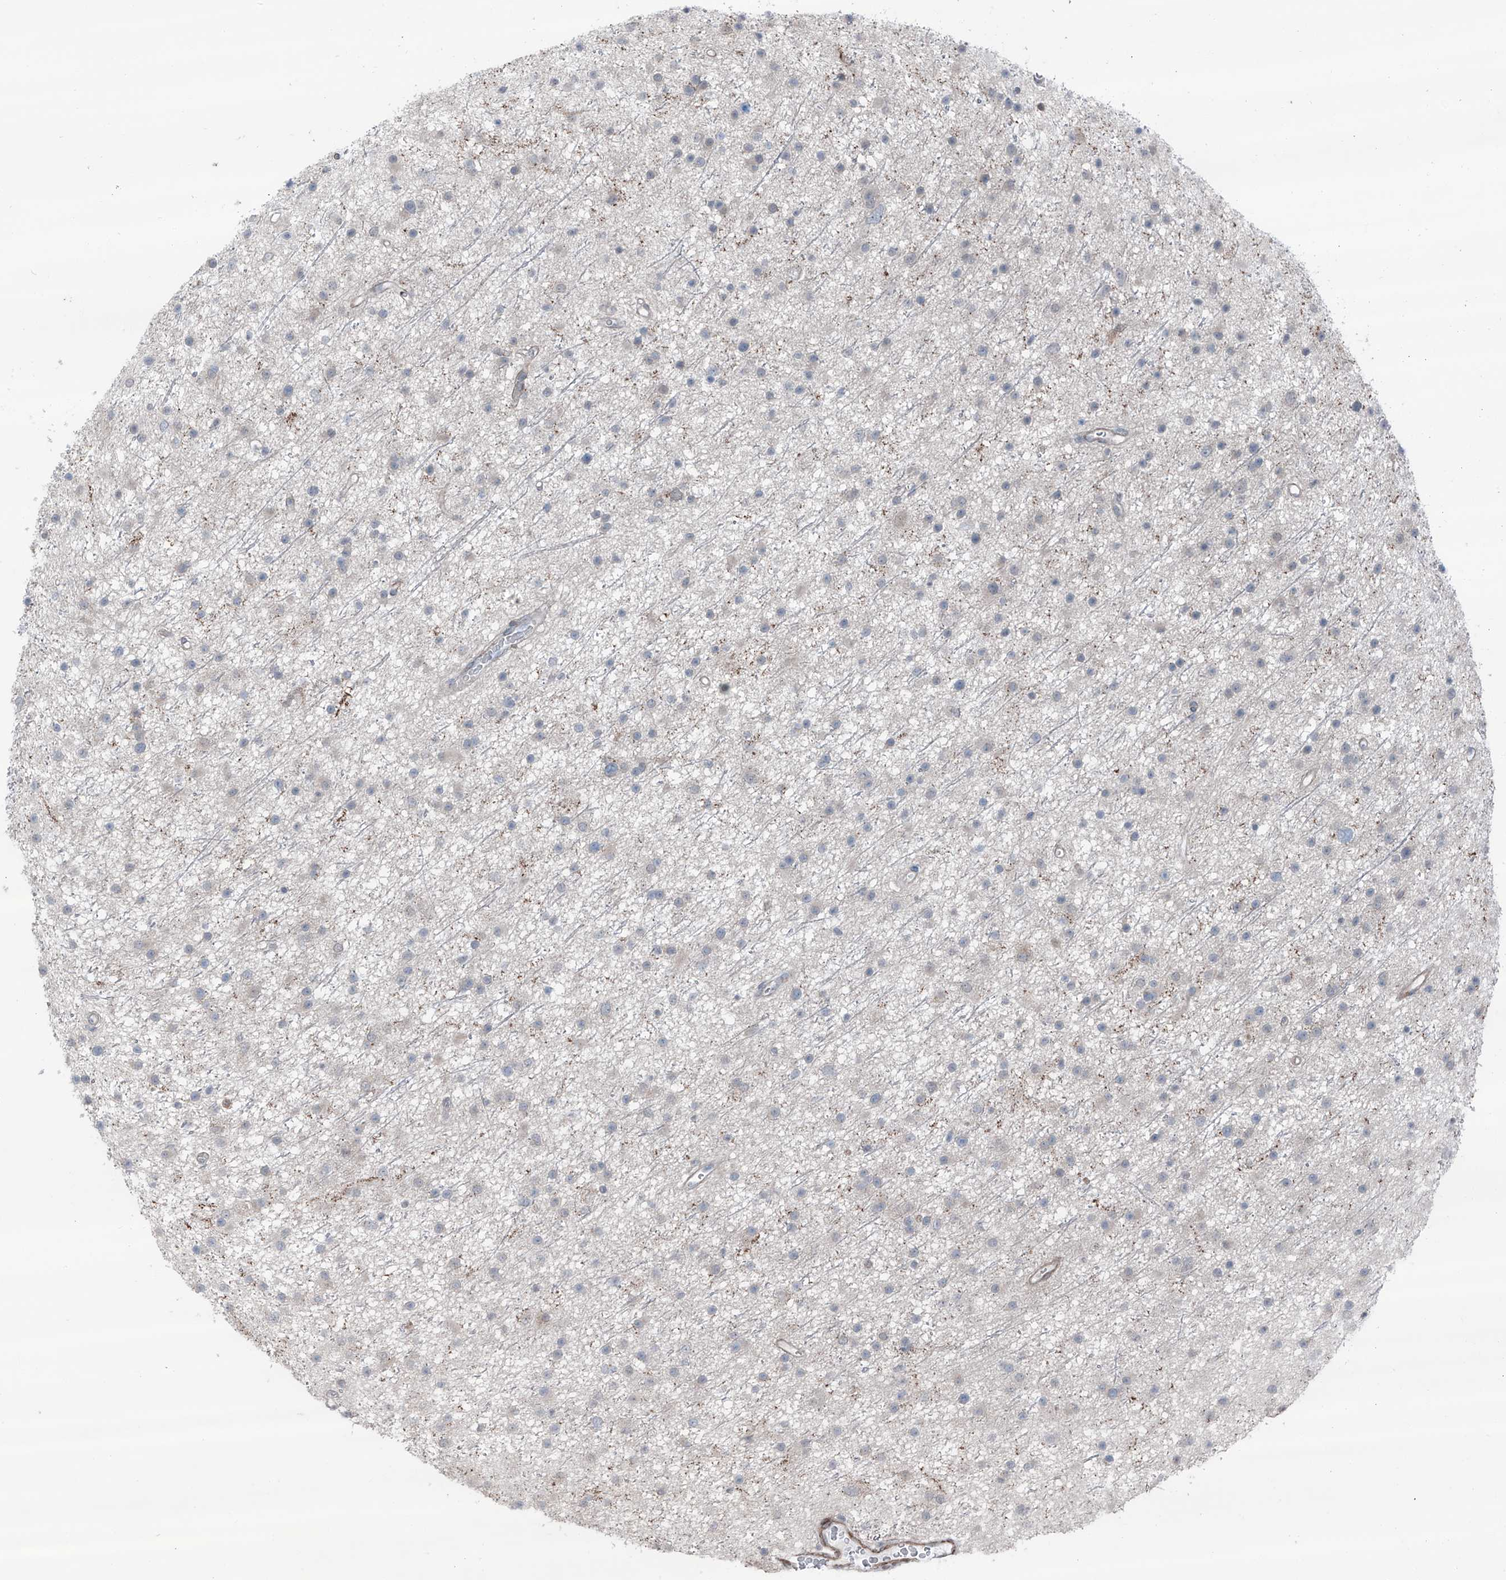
{"staining": {"intensity": "negative", "quantity": "none", "location": "none"}, "tissue": "glioma", "cell_type": "Tumor cells", "image_type": "cancer", "snomed": [{"axis": "morphology", "description": "Glioma, malignant, Low grade"}, {"axis": "topography", "description": "Cerebral cortex"}], "caption": "This is a histopathology image of immunohistochemistry (IHC) staining of glioma, which shows no expression in tumor cells.", "gene": "HSPB11", "patient": {"sex": "female", "age": 39}}